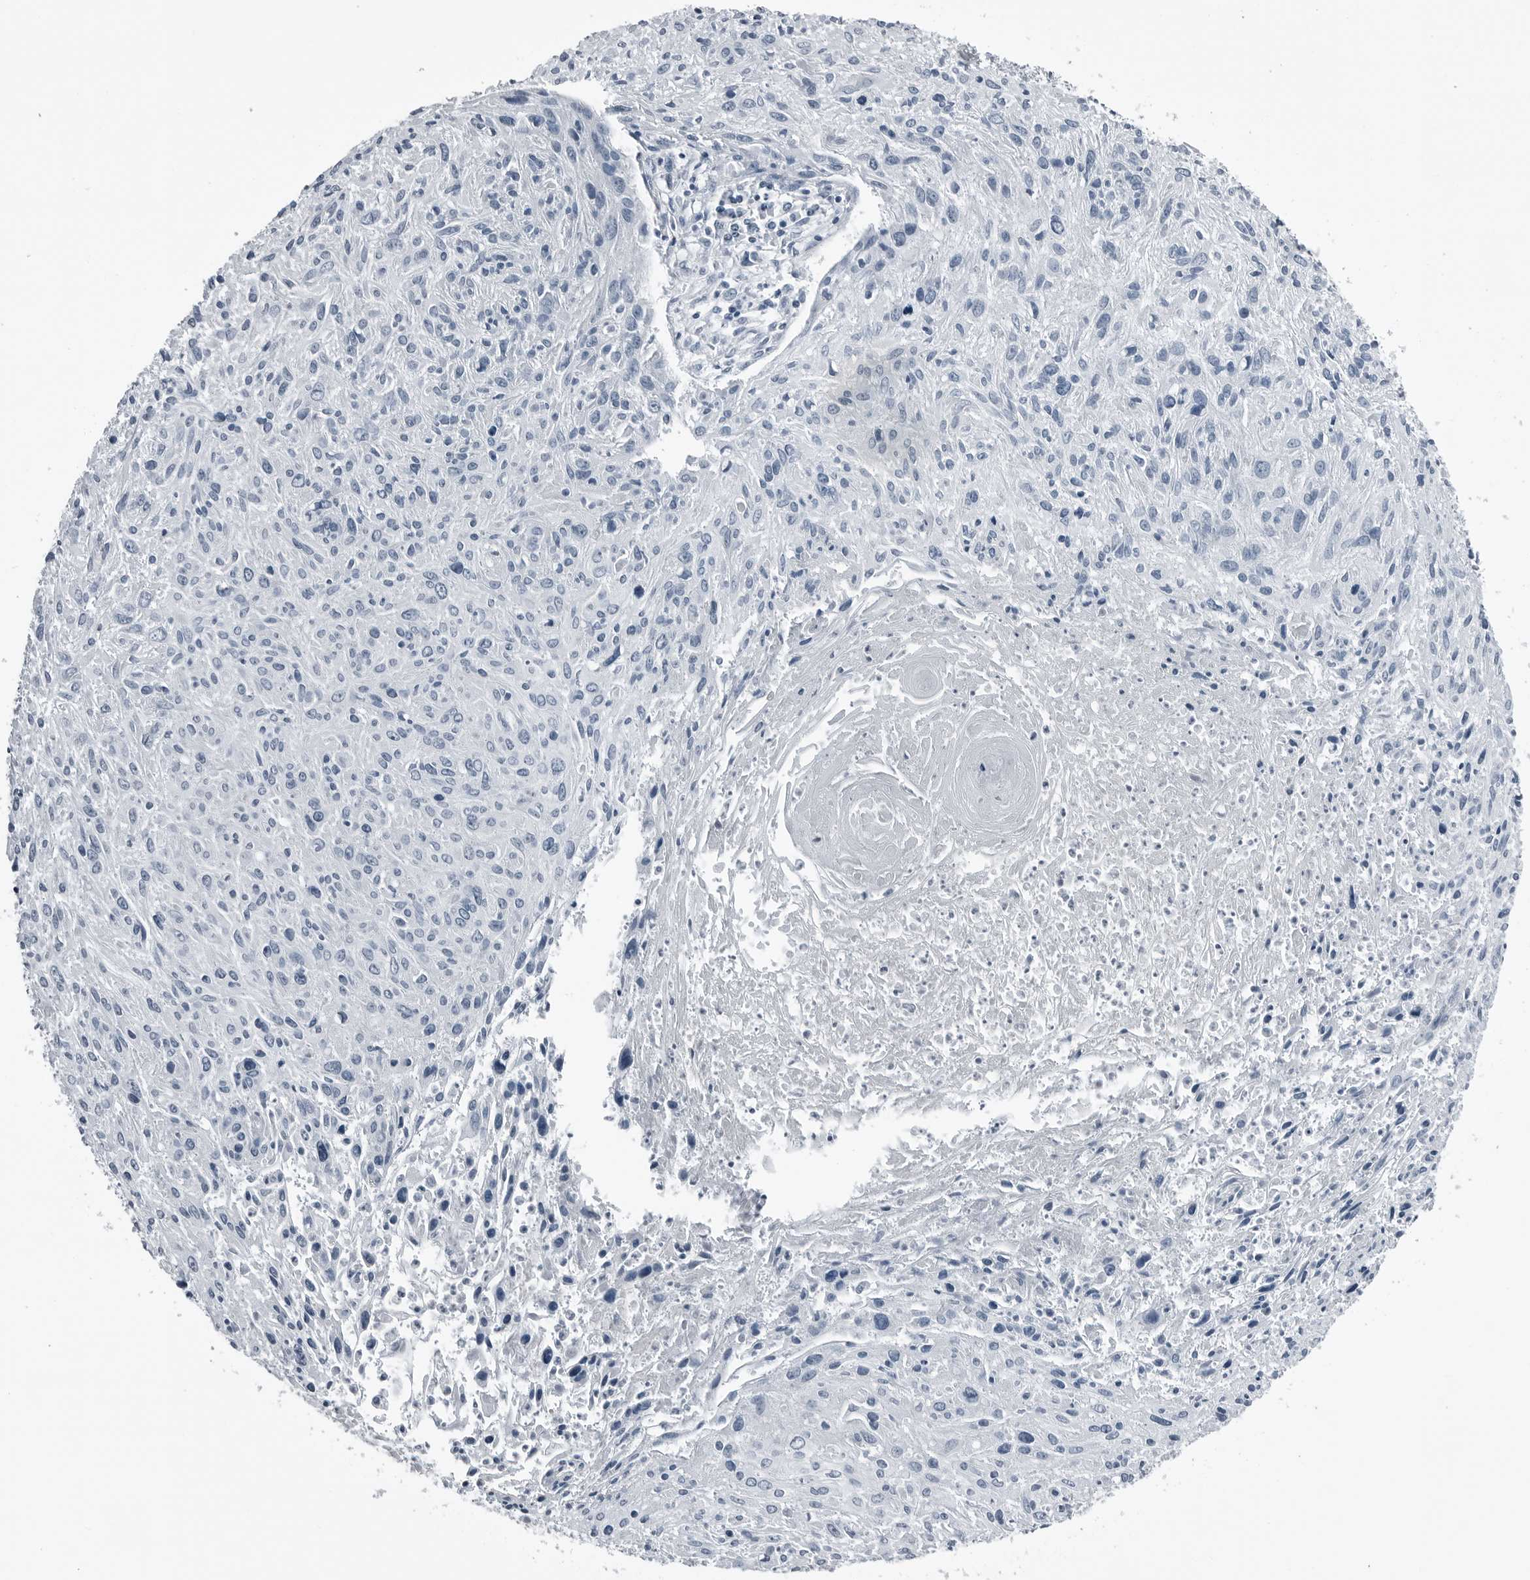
{"staining": {"intensity": "negative", "quantity": "none", "location": "none"}, "tissue": "cervical cancer", "cell_type": "Tumor cells", "image_type": "cancer", "snomed": [{"axis": "morphology", "description": "Squamous cell carcinoma, NOS"}, {"axis": "topography", "description": "Cervix"}], "caption": "Immunohistochemical staining of cervical cancer (squamous cell carcinoma) reveals no significant positivity in tumor cells.", "gene": "SPINK1", "patient": {"sex": "female", "age": 51}}